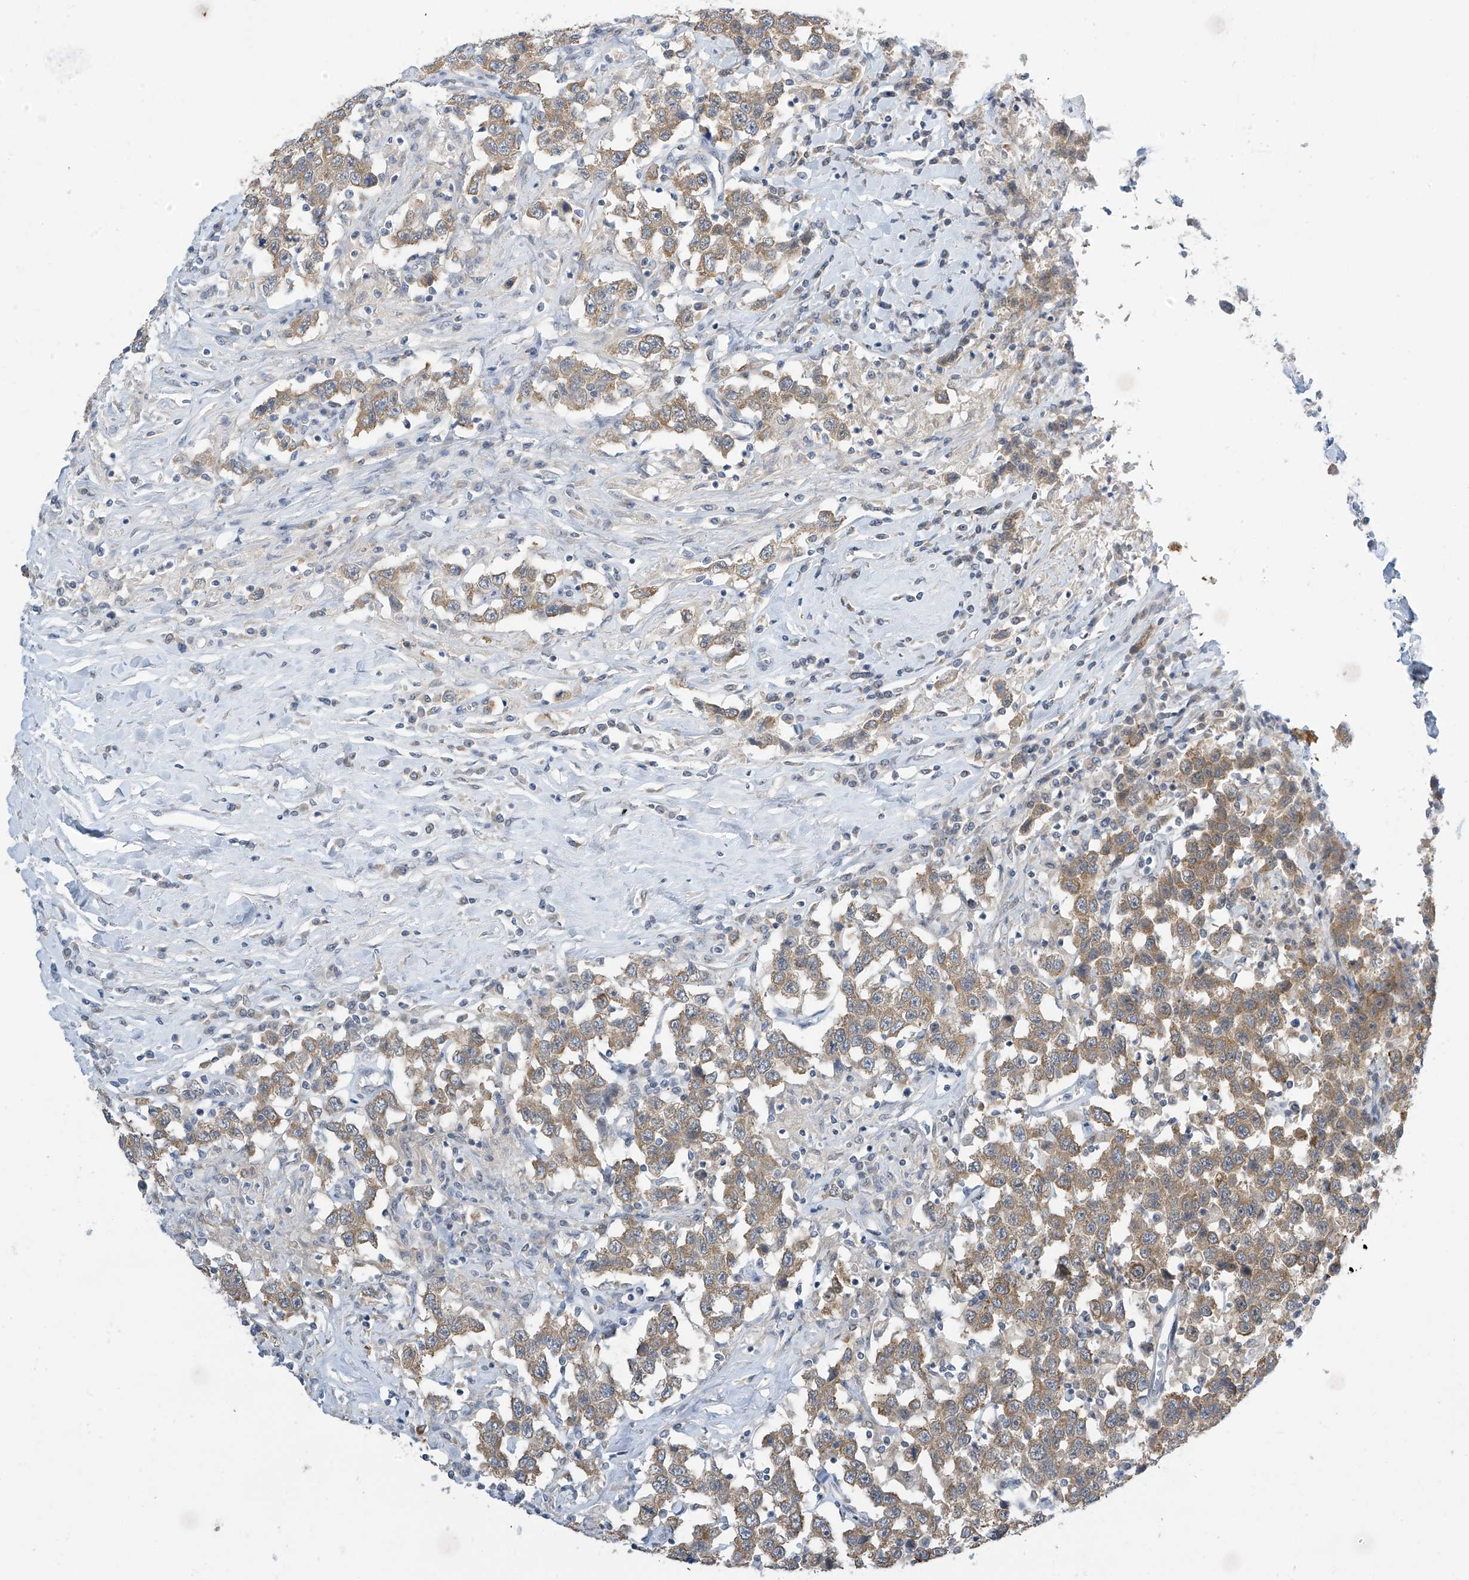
{"staining": {"intensity": "moderate", "quantity": ">75%", "location": "cytoplasmic/membranous"}, "tissue": "testis cancer", "cell_type": "Tumor cells", "image_type": "cancer", "snomed": [{"axis": "morphology", "description": "Seminoma, NOS"}, {"axis": "topography", "description": "Testis"}], "caption": "Protein expression by immunohistochemistry (IHC) displays moderate cytoplasmic/membranous positivity in about >75% of tumor cells in testis cancer. The staining was performed using DAB to visualize the protein expression in brown, while the nuclei were stained in blue with hematoxylin (Magnification: 20x).", "gene": "APLF", "patient": {"sex": "male", "age": 41}}